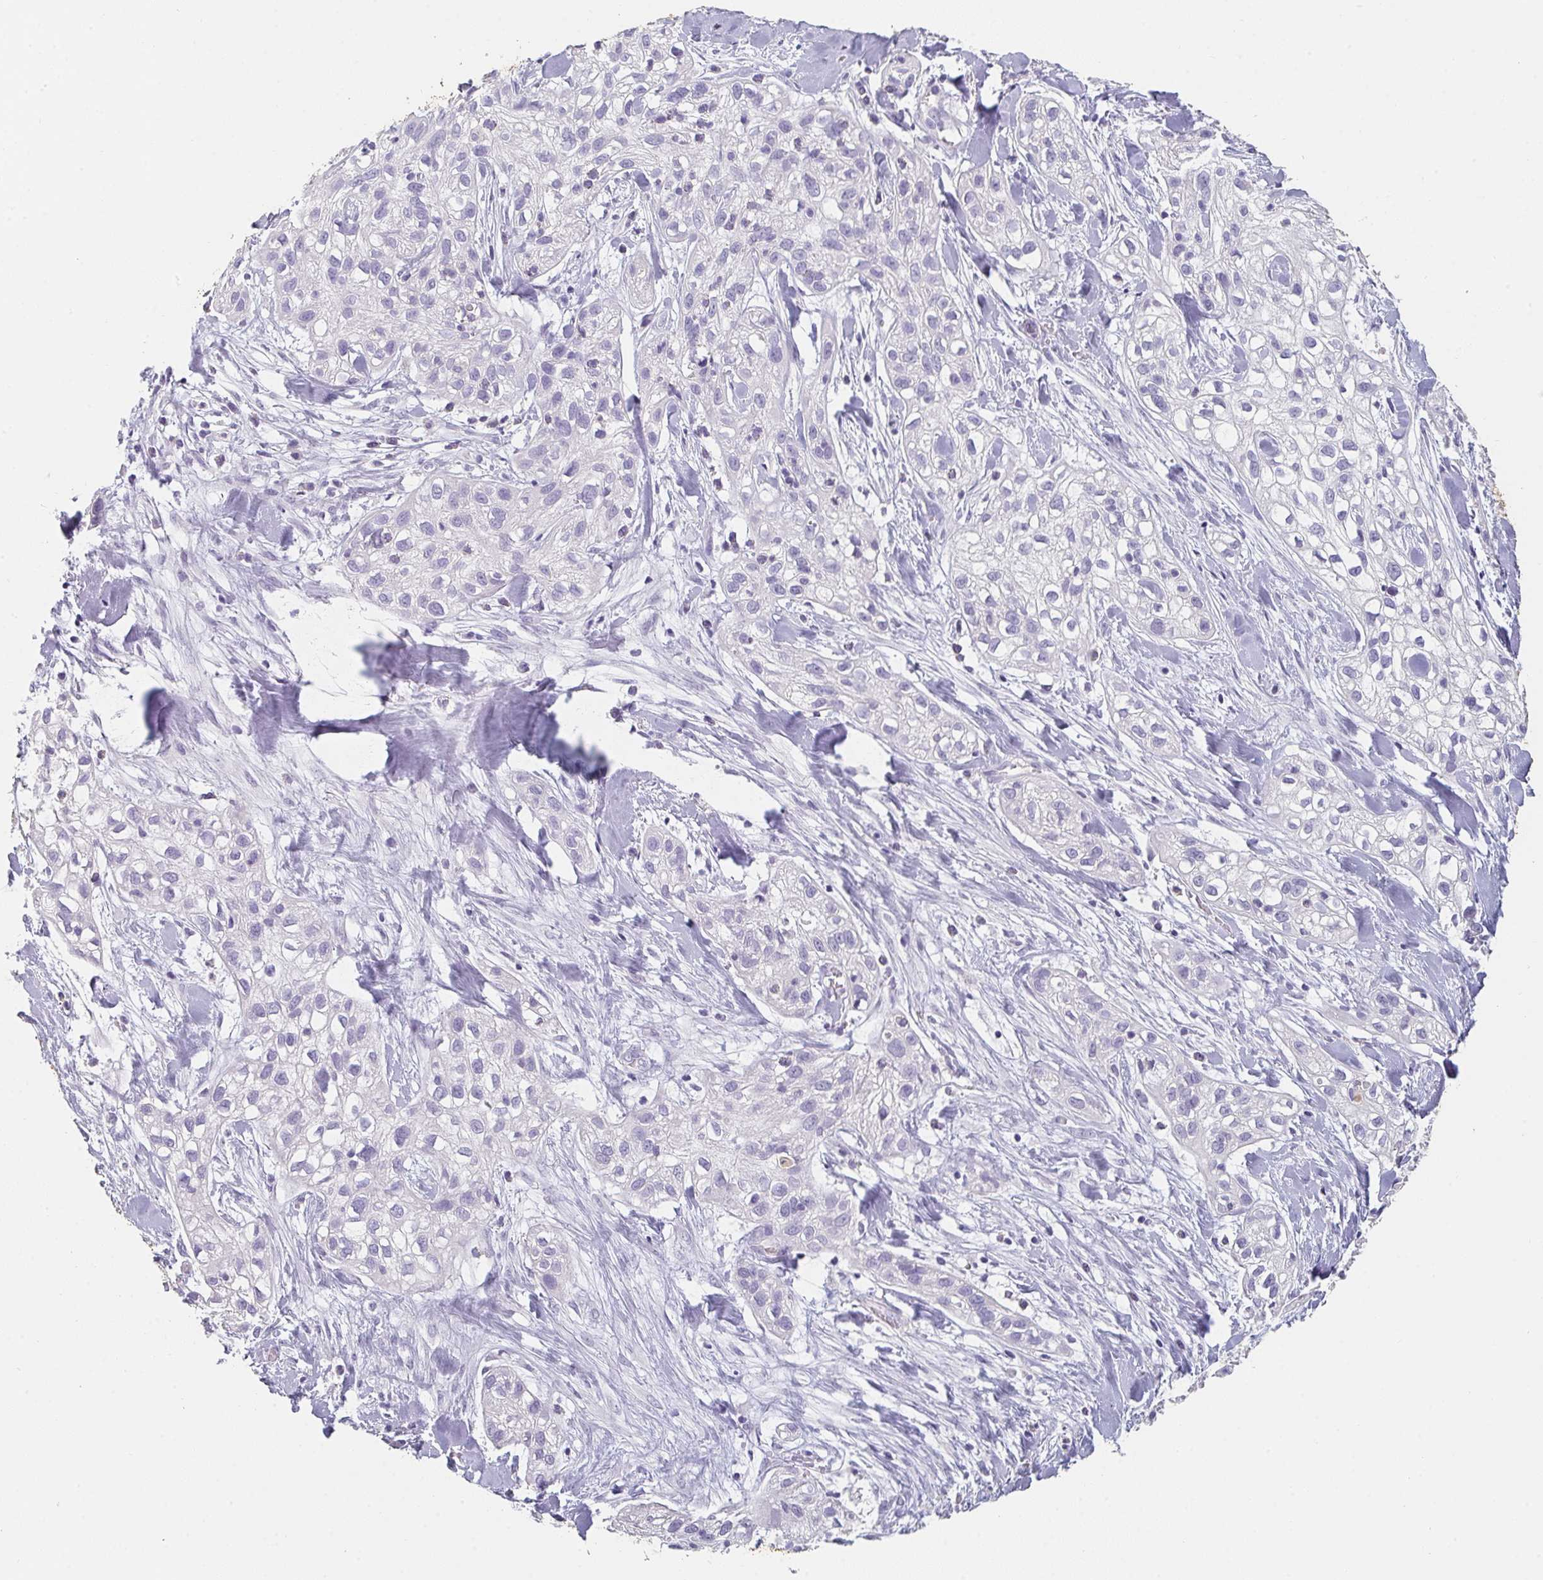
{"staining": {"intensity": "negative", "quantity": "none", "location": "none"}, "tissue": "skin cancer", "cell_type": "Tumor cells", "image_type": "cancer", "snomed": [{"axis": "morphology", "description": "Squamous cell carcinoma, NOS"}, {"axis": "topography", "description": "Skin"}], "caption": "High magnification brightfield microscopy of squamous cell carcinoma (skin) stained with DAB (brown) and counterstained with hematoxylin (blue): tumor cells show no significant expression.", "gene": "C1QTNF8", "patient": {"sex": "male", "age": 82}}